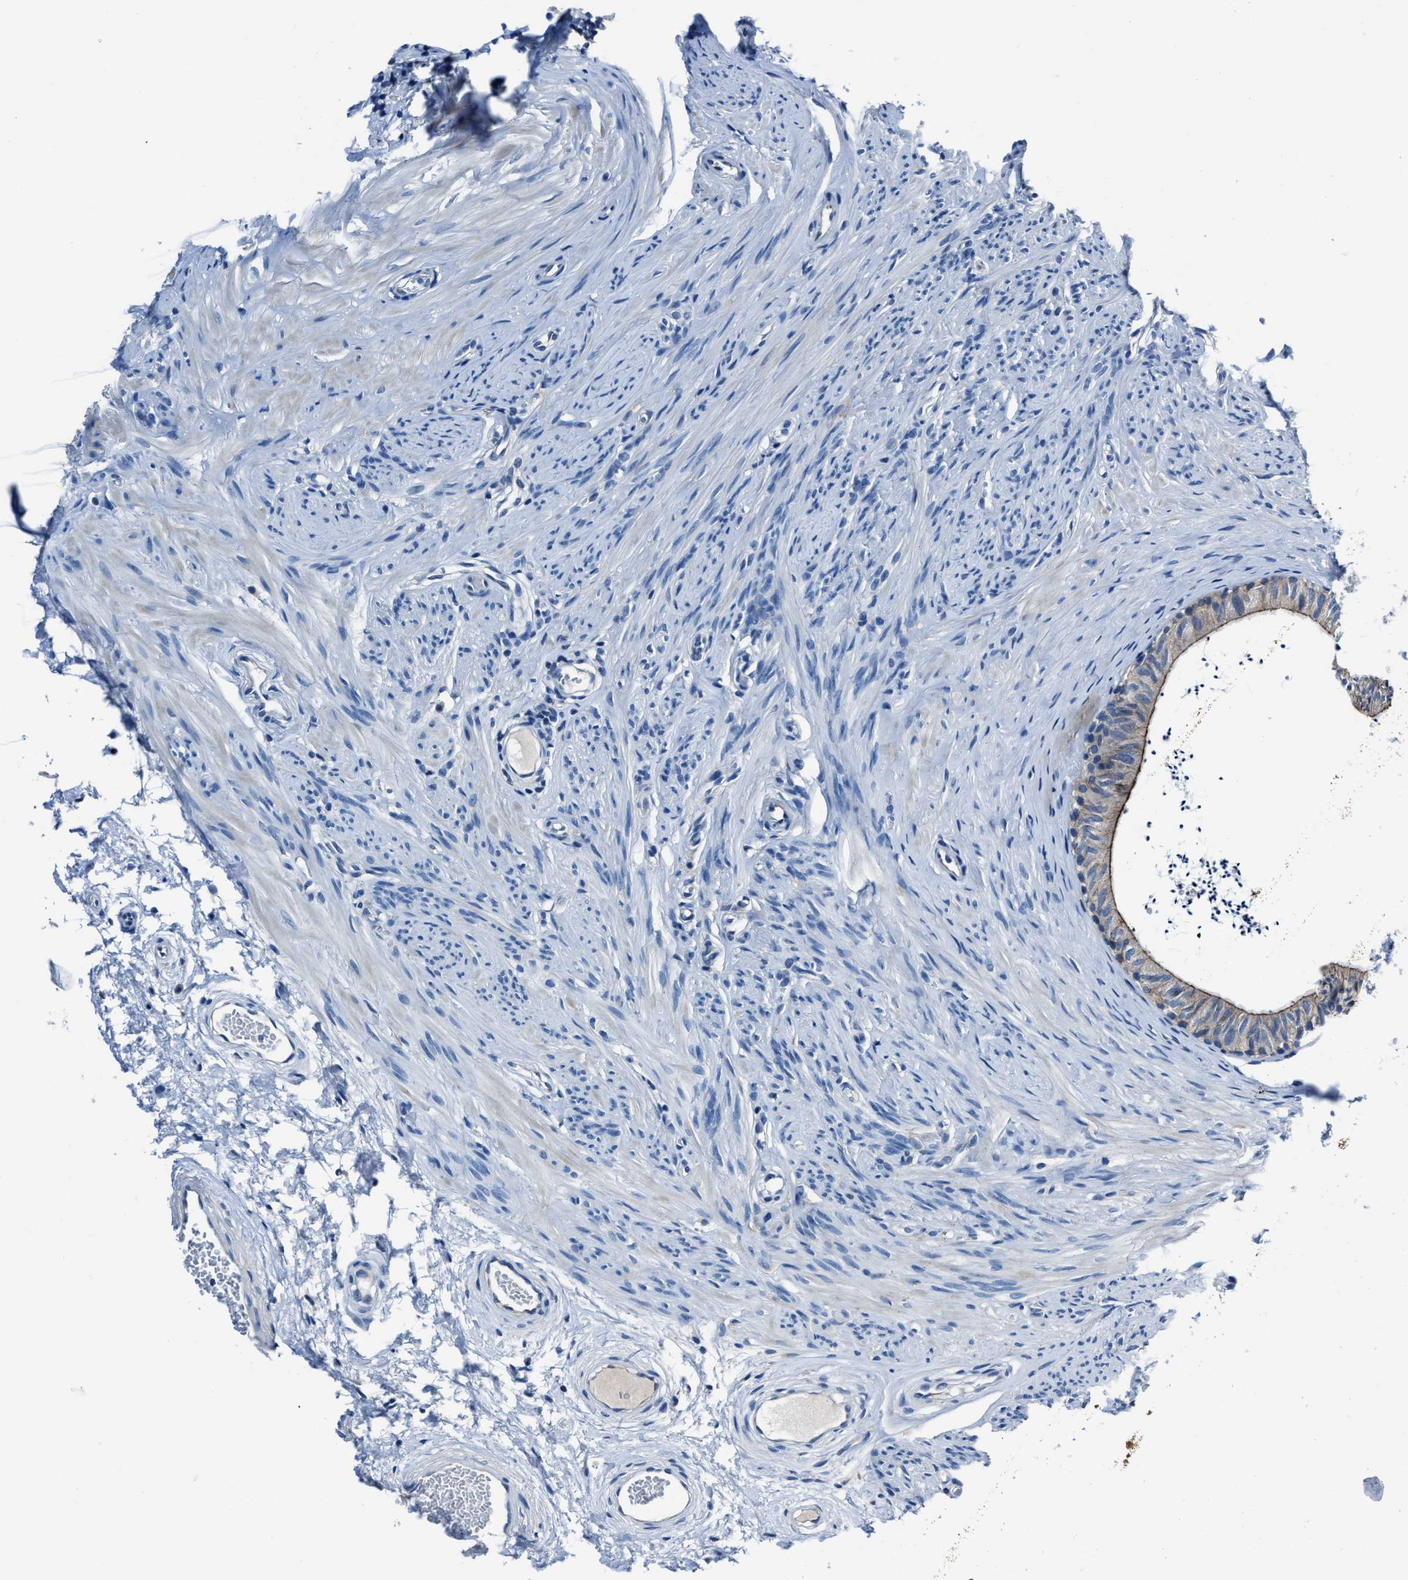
{"staining": {"intensity": "moderate", "quantity": "25%-75%", "location": "cytoplasmic/membranous"}, "tissue": "epididymis", "cell_type": "Glandular cells", "image_type": "normal", "snomed": [{"axis": "morphology", "description": "Normal tissue, NOS"}, {"axis": "topography", "description": "Epididymis"}], "caption": "Brown immunohistochemical staining in benign epididymis demonstrates moderate cytoplasmic/membranous positivity in about 25%-75% of glandular cells. (DAB (3,3'-diaminobenzidine) IHC, brown staining for protein, blue staining for nuclei).", "gene": "LMO7", "patient": {"sex": "male", "age": 56}}